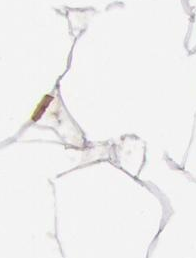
{"staining": {"intensity": "moderate", "quantity": ">75%", "location": "cytoplasmic/membranous,nuclear"}, "tissue": "adipose tissue", "cell_type": "Adipocytes", "image_type": "normal", "snomed": [{"axis": "morphology", "description": "Normal tissue, NOS"}, {"axis": "morphology", "description": "Duct carcinoma"}, {"axis": "topography", "description": "Breast"}, {"axis": "topography", "description": "Adipose tissue"}], "caption": "A brown stain highlights moderate cytoplasmic/membranous,nuclear staining of a protein in adipocytes of unremarkable human adipose tissue.", "gene": "SUN2", "patient": {"sex": "female", "age": 37}}